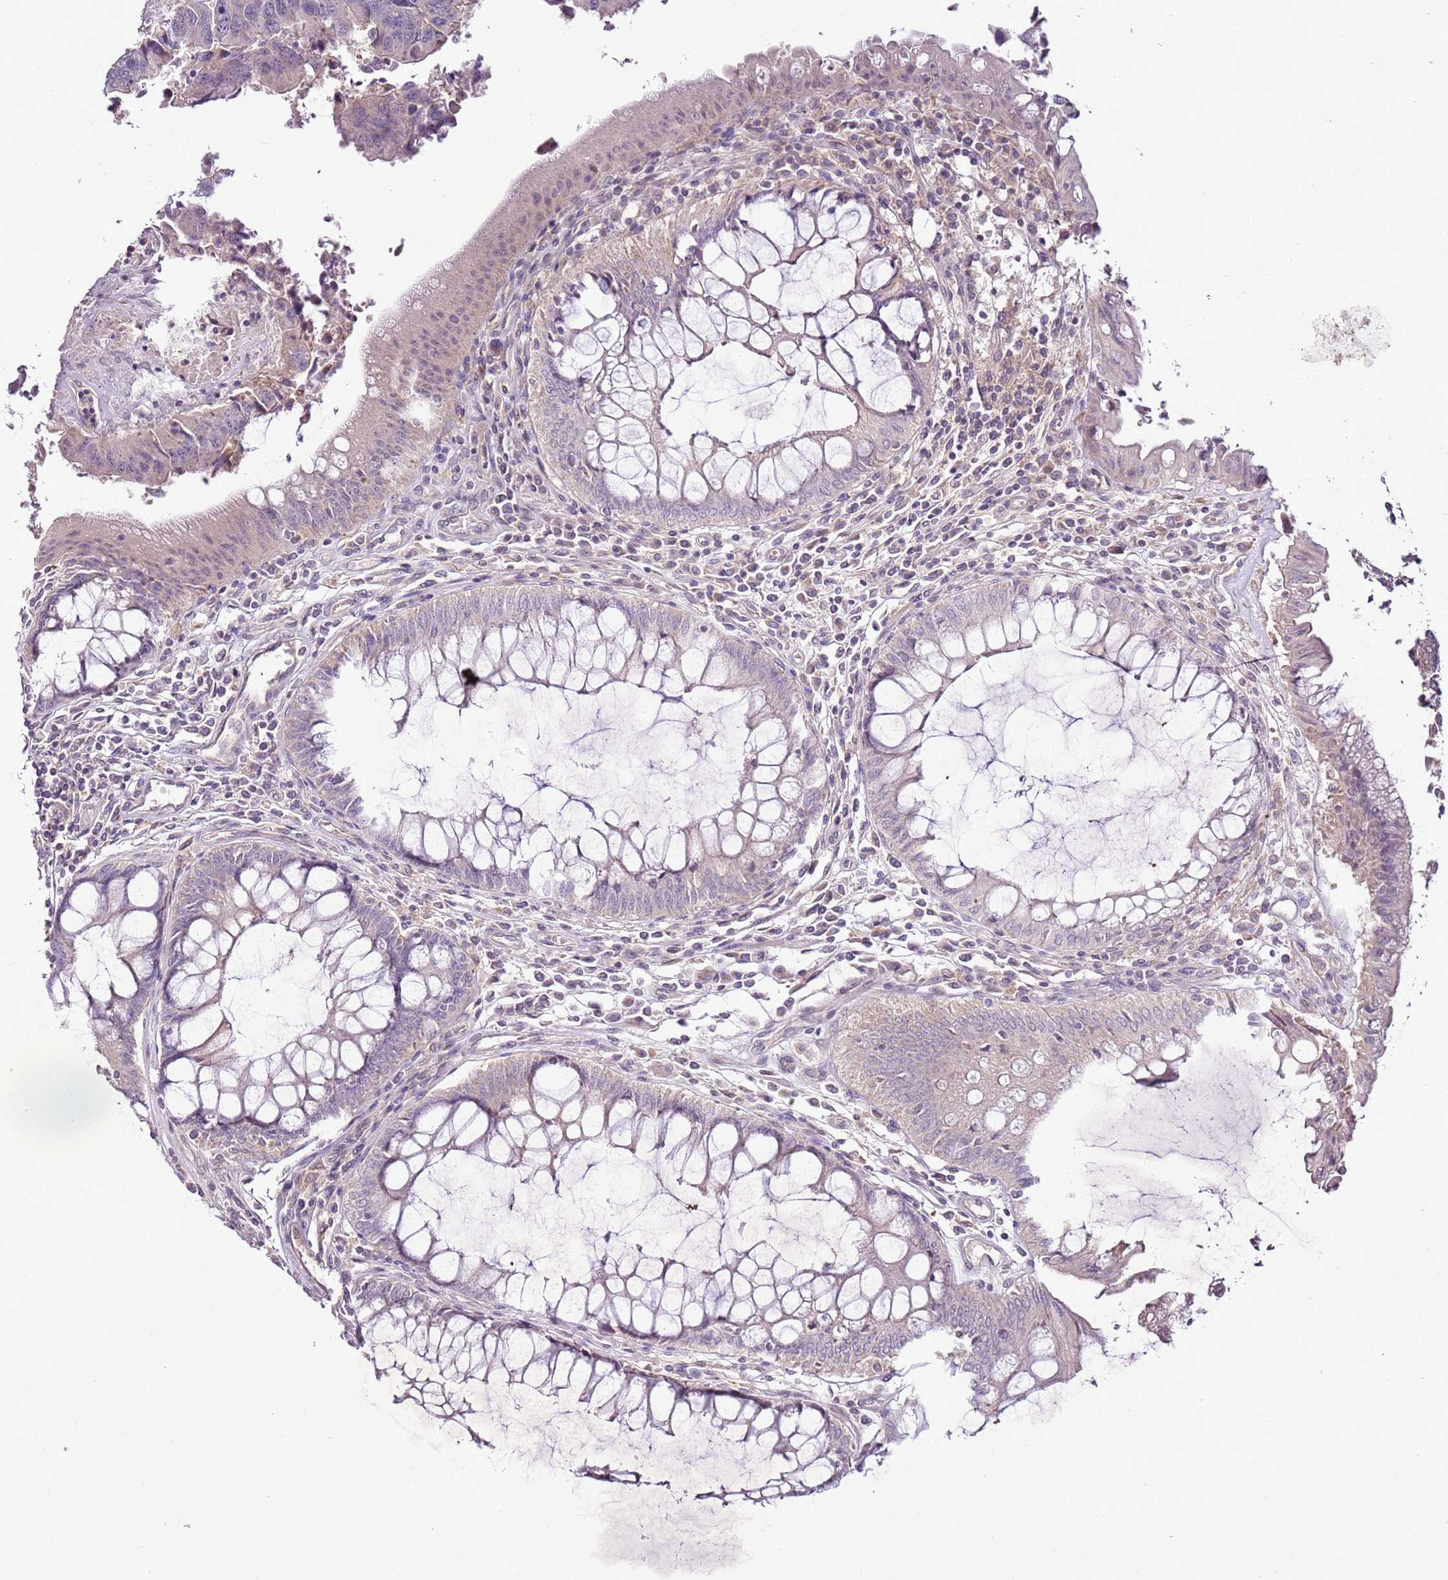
{"staining": {"intensity": "weak", "quantity": "<25%", "location": "cytoplasmic/membranous"}, "tissue": "colorectal cancer", "cell_type": "Tumor cells", "image_type": "cancer", "snomed": [{"axis": "morphology", "description": "Adenocarcinoma, NOS"}, {"axis": "topography", "description": "Colon"}], "caption": "High magnification brightfield microscopy of colorectal cancer stained with DAB (3,3'-diaminobenzidine) (brown) and counterstained with hematoxylin (blue): tumor cells show no significant expression. (Brightfield microscopy of DAB (3,3'-diaminobenzidine) immunohistochemistry (IHC) at high magnification).", "gene": "CMKLR1", "patient": {"sex": "female", "age": 67}}